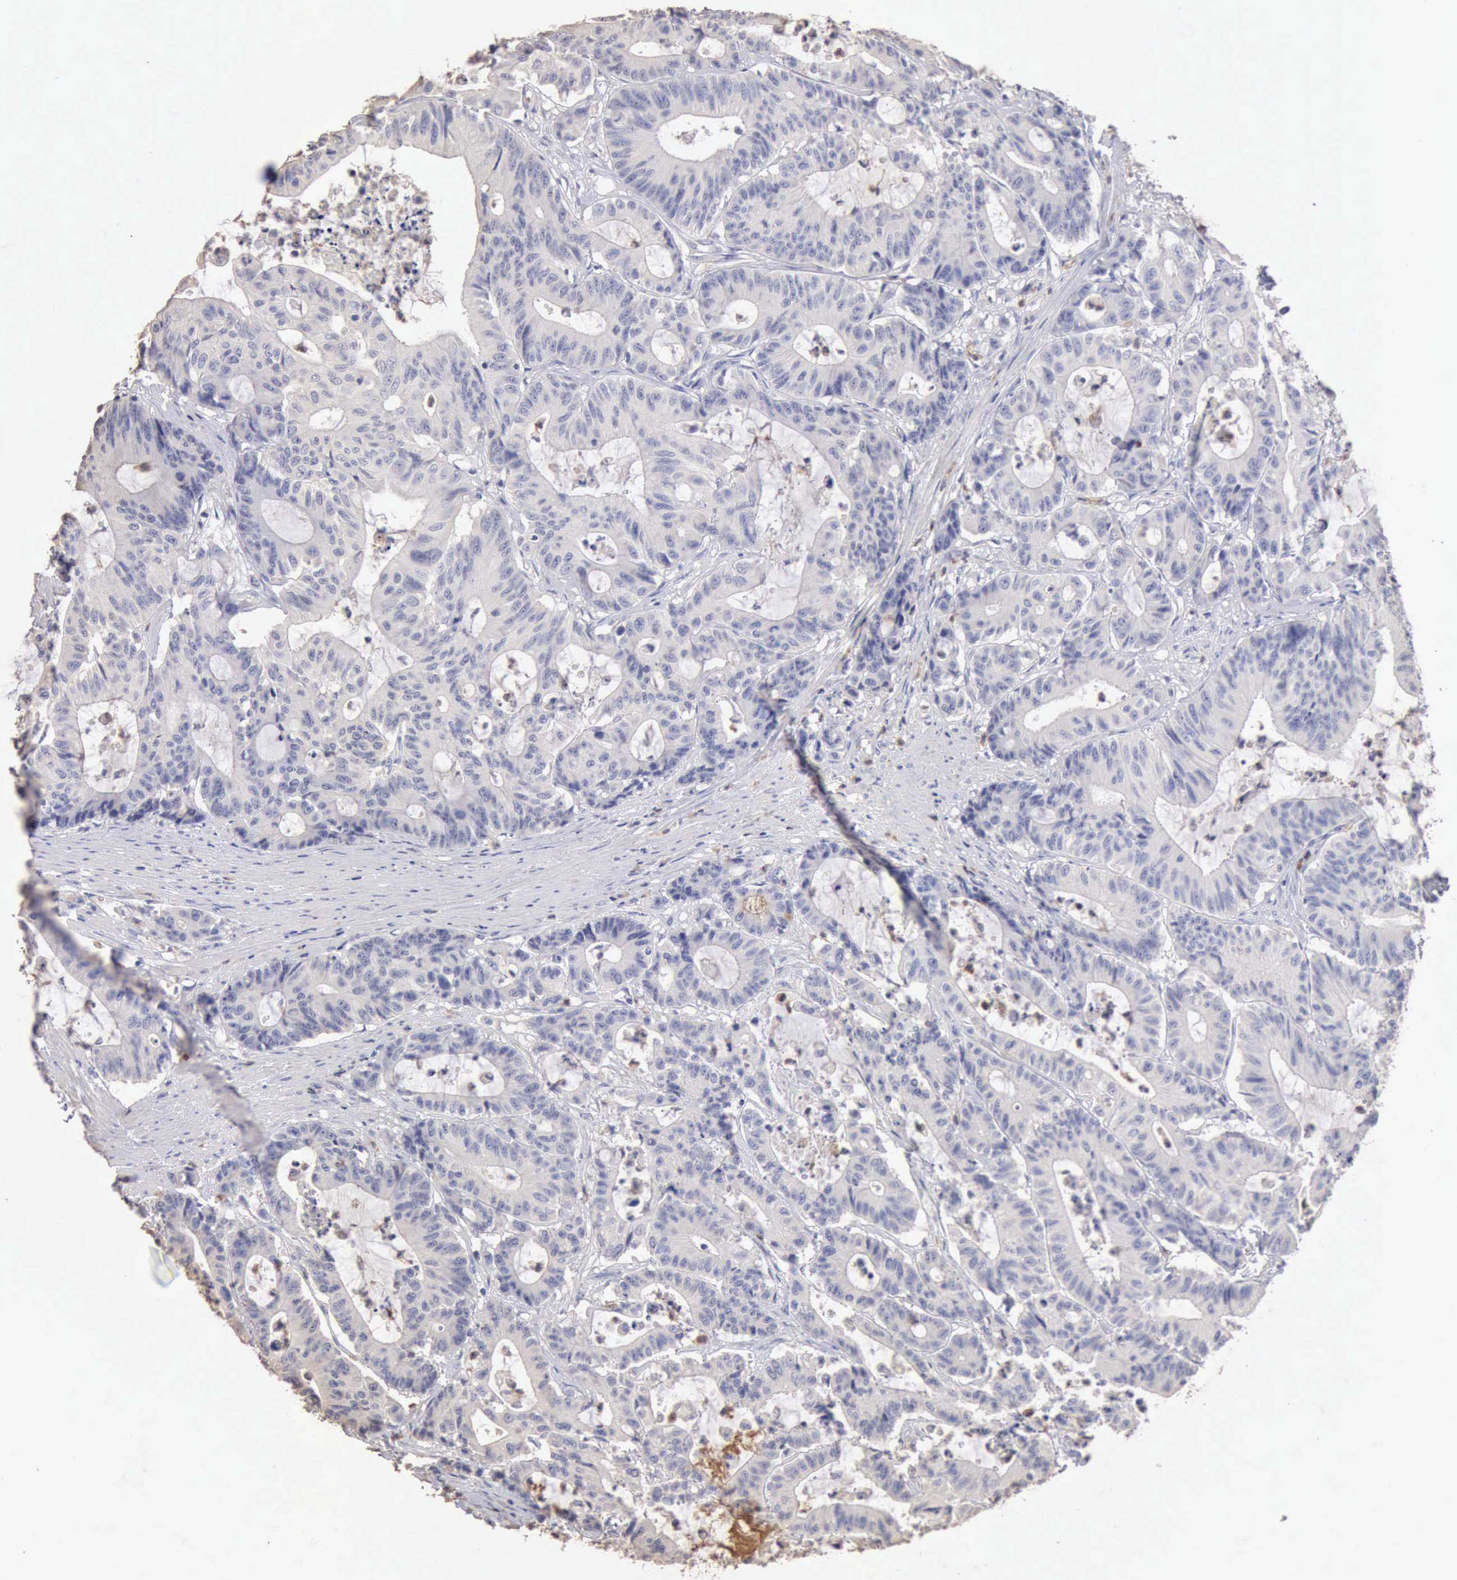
{"staining": {"intensity": "negative", "quantity": "none", "location": "none"}, "tissue": "colorectal cancer", "cell_type": "Tumor cells", "image_type": "cancer", "snomed": [{"axis": "morphology", "description": "Adenocarcinoma, NOS"}, {"axis": "topography", "description": "Colon"}], "caption": "Immunohistochemical staining of colorectal cancer displays no significant expression in tumor cells.", "gene": "KRT6B", "patient": {"sex": "female", "age": 84}}